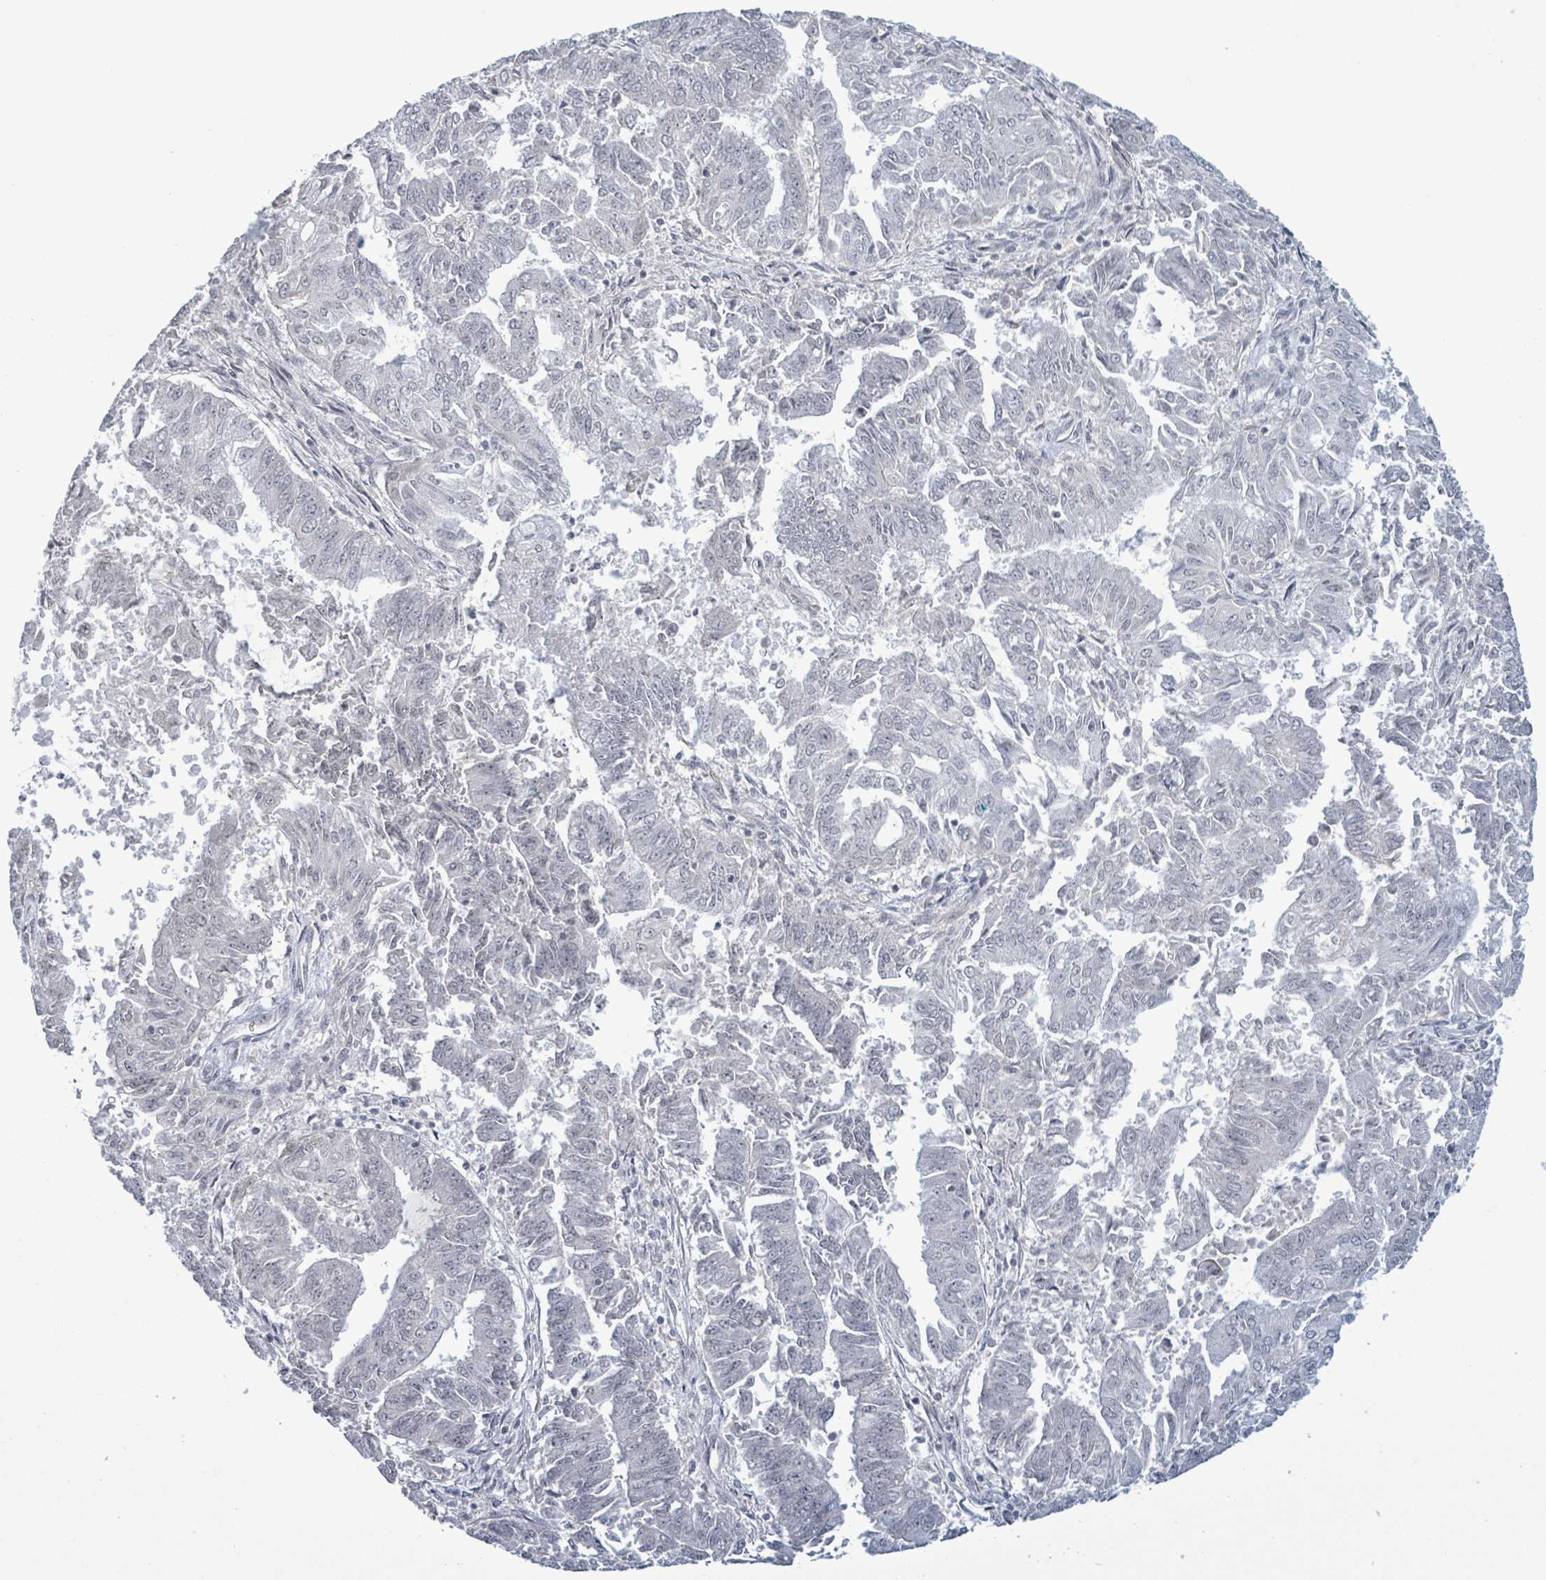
{"staining": {"intensity": "negative", "quantity": "none", "location": "none"}, "tissue": "endometrial cancer", "cell_type": "Tumor cells", "image_type": "cancer", "snomed": [{"axis": "morphology", "description": "Adenocarcinoma, NOS"}, {"axis": "topography", "description": "Endometrium"}], "caption": "Endometrial cancer was stained to show a protein in brown. There is no significant expression in tumor cells.", "gene": "AMMECR1", "patient": {"sex": "female", "age": 73}}